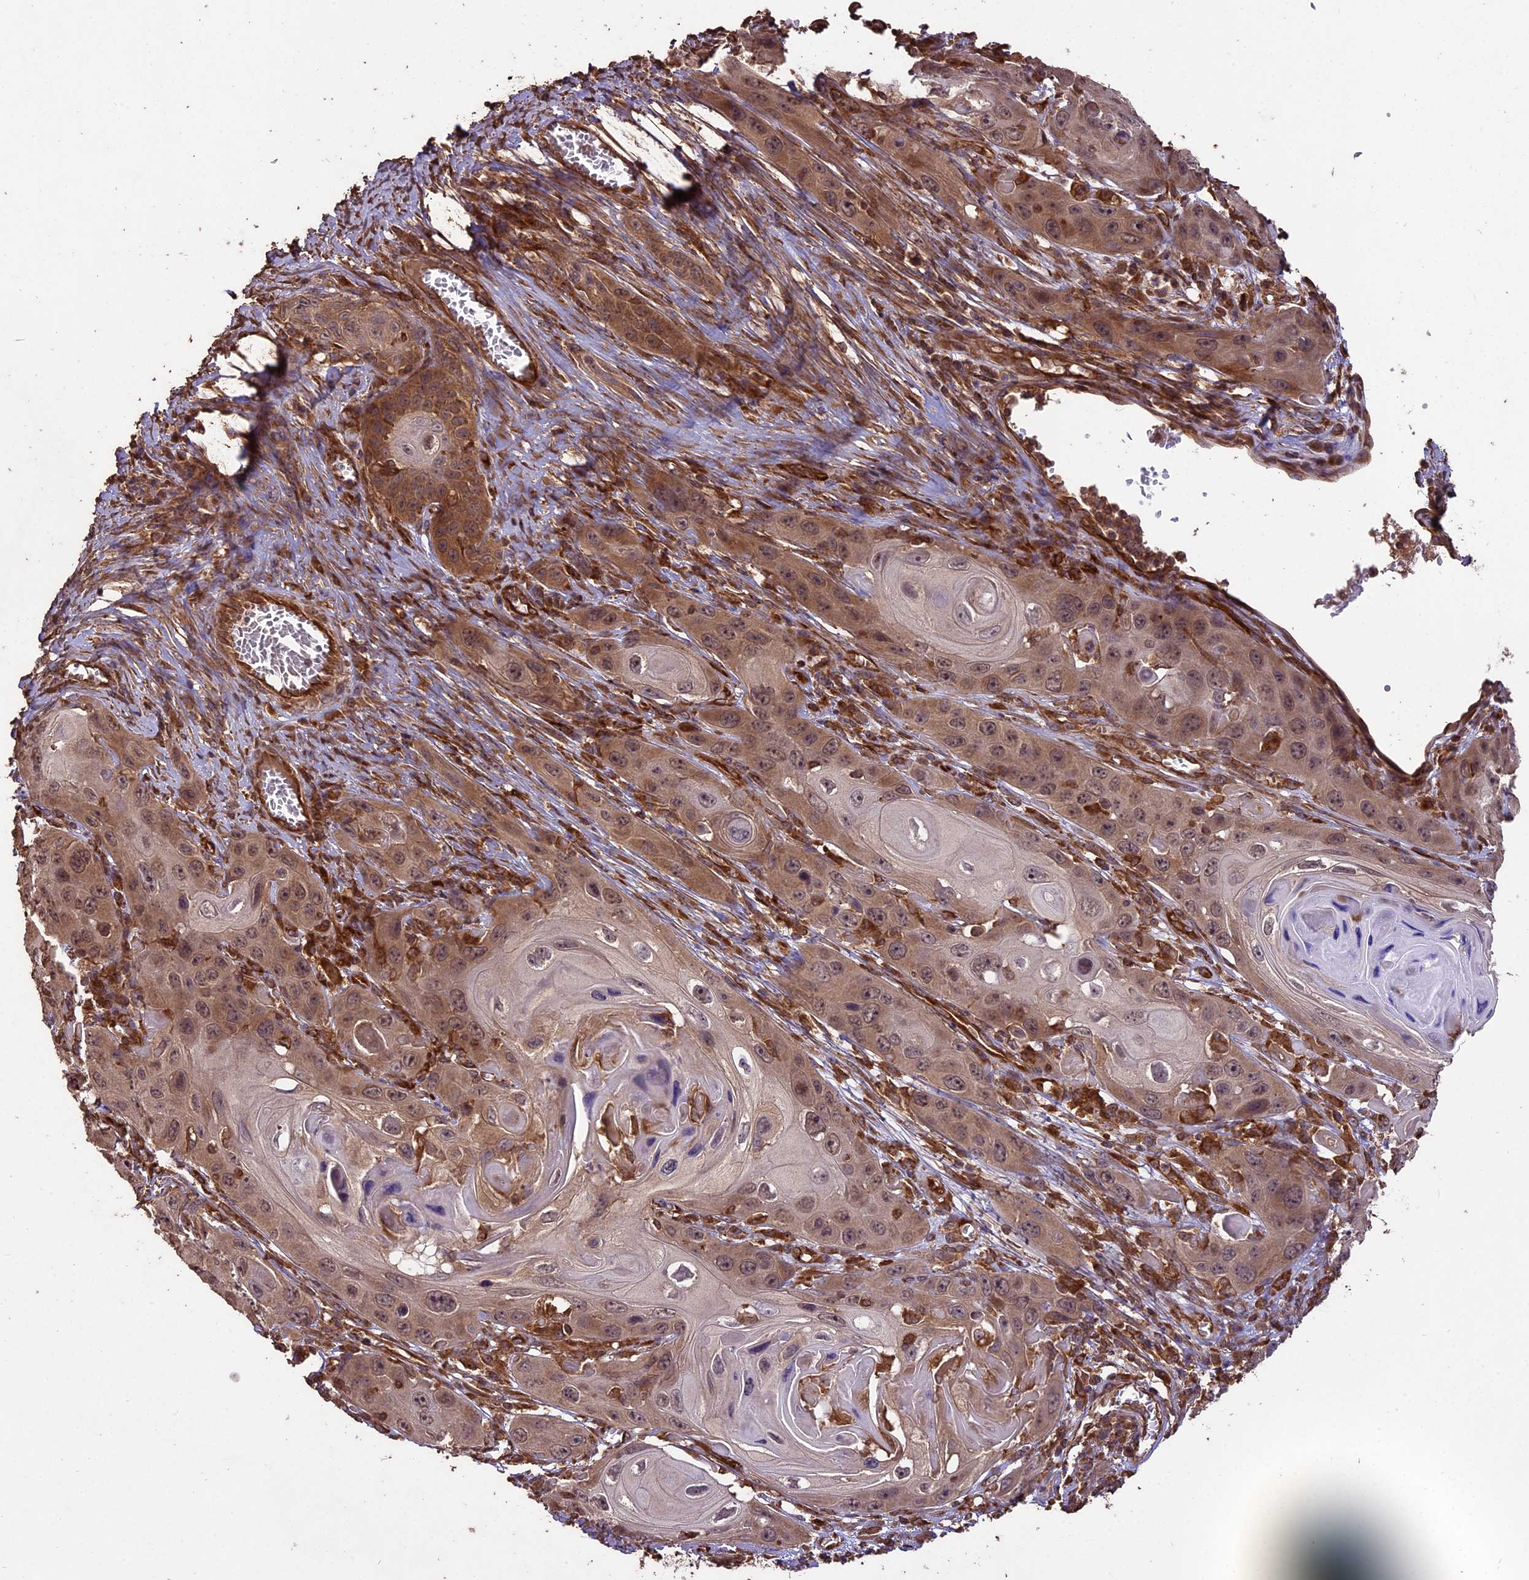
{"staining": {"intensity": "moderate", "quantity": ">75%", "location": "cytoplasmic/membranous"}, "tissue": "skin cancer", "cell_type": "Tumor cells", "image_type": "cancer", "snomed": [{"axis": "morphology", "description": "Squamous cell carcinoma, NOS"}, {"axis": "topography", "description": "Skin"}], "caption": "Brown immunohistochemical staining in squamous cell carcinoma (skin) displays moderate cytoplasmic/membranous staining in approximately >75% of tumor cells.", "gene": "TTLL10", "patient": {"sex": "male", "age": 55}}